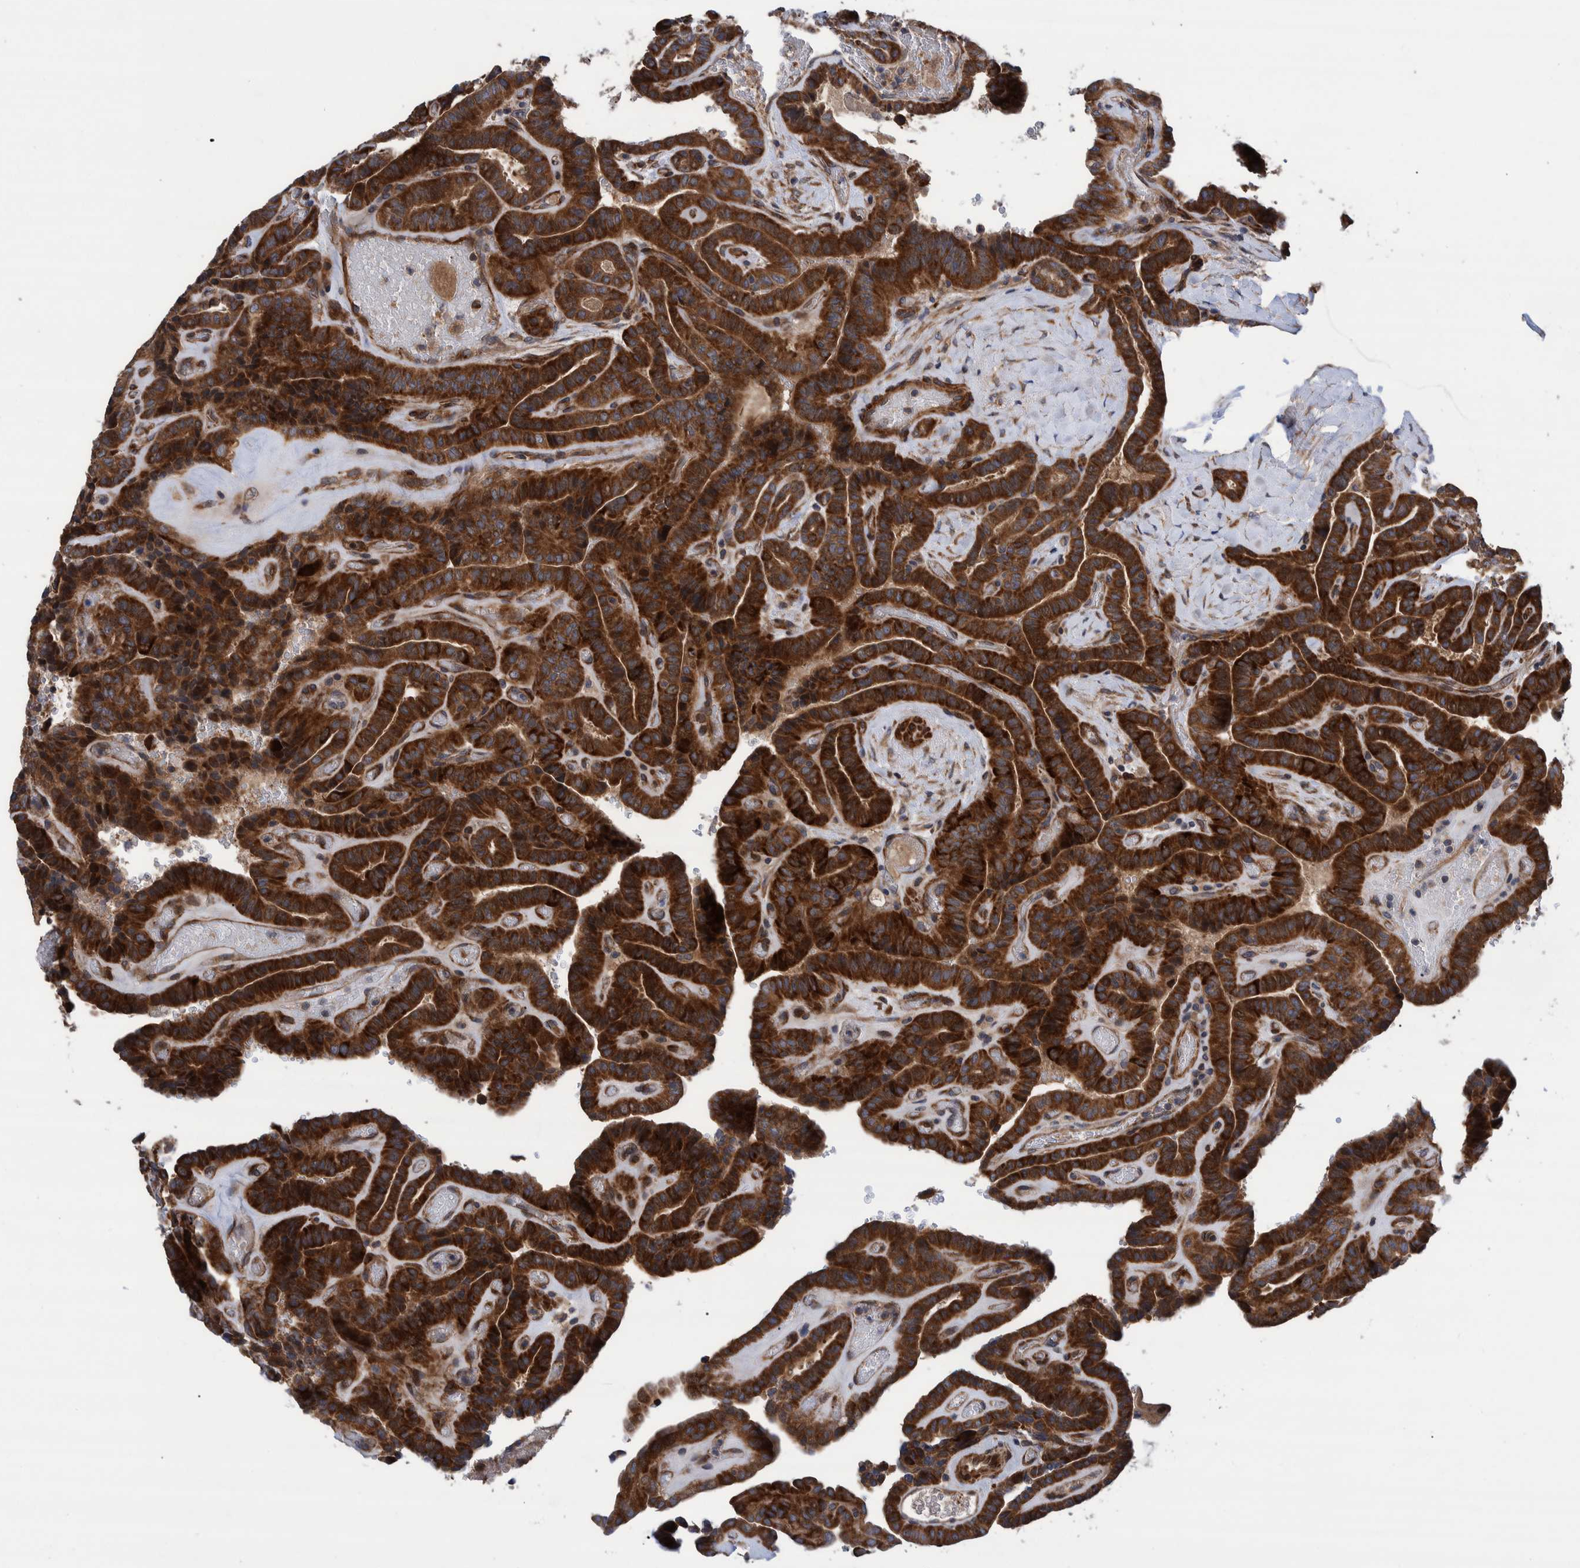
{"staining": {"intensity": "strong", "quantity": ">75%", "location": "cytoplasmic/membranous"}, "tissue": "thyroid cancer", "cell_type": "Tumor cells", "image_type": "cancer", "snomed": [{"axis": "morphology", "description": "Papillary adenocarcinoma, NOS"}, {"axis": "topography", "description": "Thyroid gland"}], "caption": "Immunohistochemical staining of human papillary adenocarcinoma (thyroid) displays high levels of strong cytoplasmic/membranous protein positivity in about >75% of tumor cells. (Stains: DAB (3,3'-diaminobenzidine) in brown, nuclei in blue, Microscopy: brightfield microscopy at high magnification).", "gene": "GRPEL2", "patient": {"sex": "male", "age": 77}}